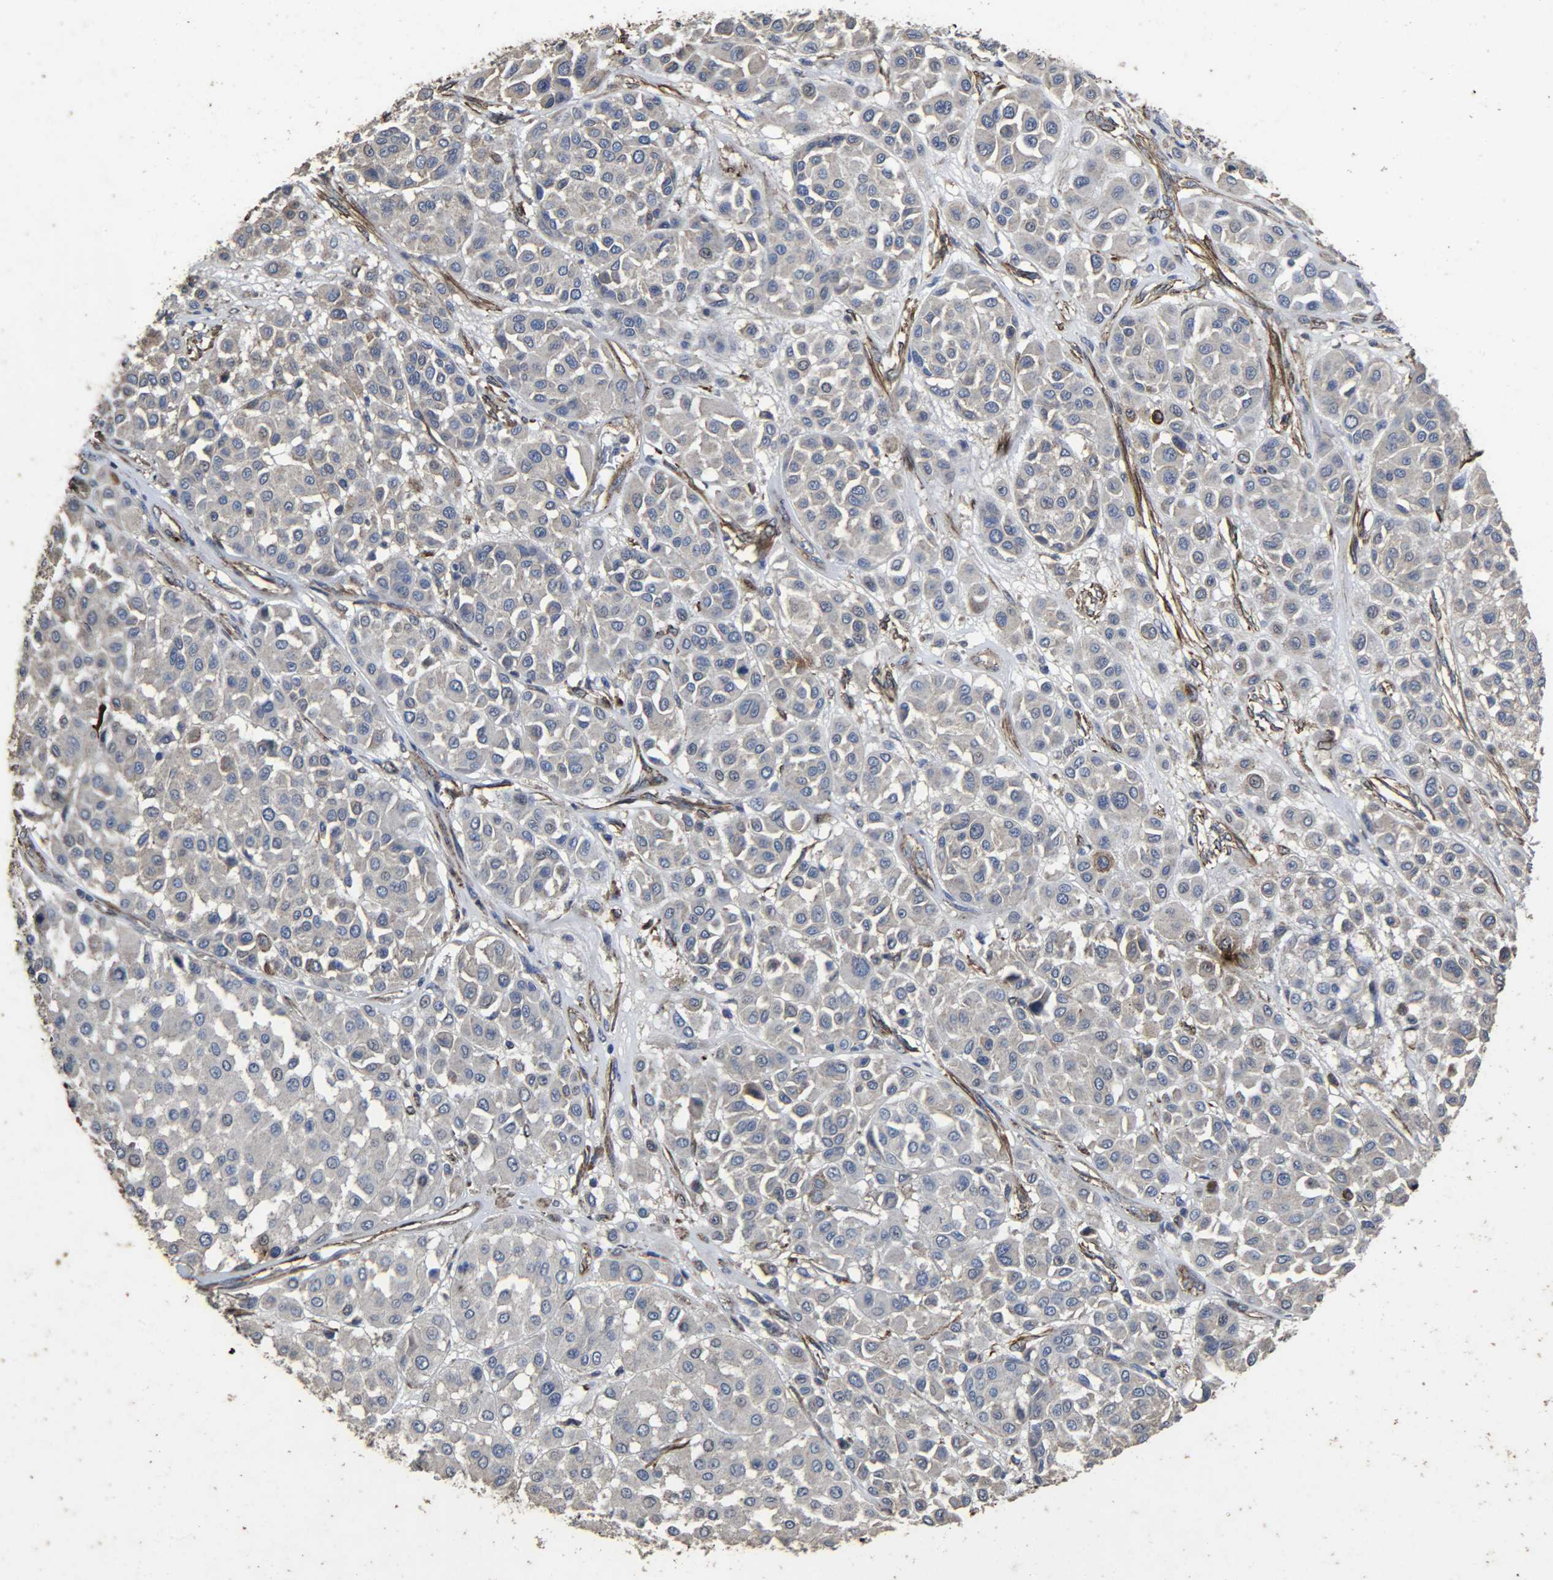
{"staining": {"intensity": "weak", "quantity": "<25%", "location": "cytoplasmic/membranous"}, "tissue": "melanoma", "cell_type": "Tumor cells", "image_type": "cancer", "snomed": [{"axis": "morphology", "description": "Malignant melanoma, Metastatic site"}, {"axis": "topography", "description": "Soft tissue"}], "caption": "Protein analysis of melanoma exhibits no significant positivity in tumor cells.", "gene": "TPM4", "patient": {"sex": "male", "age": 41}}